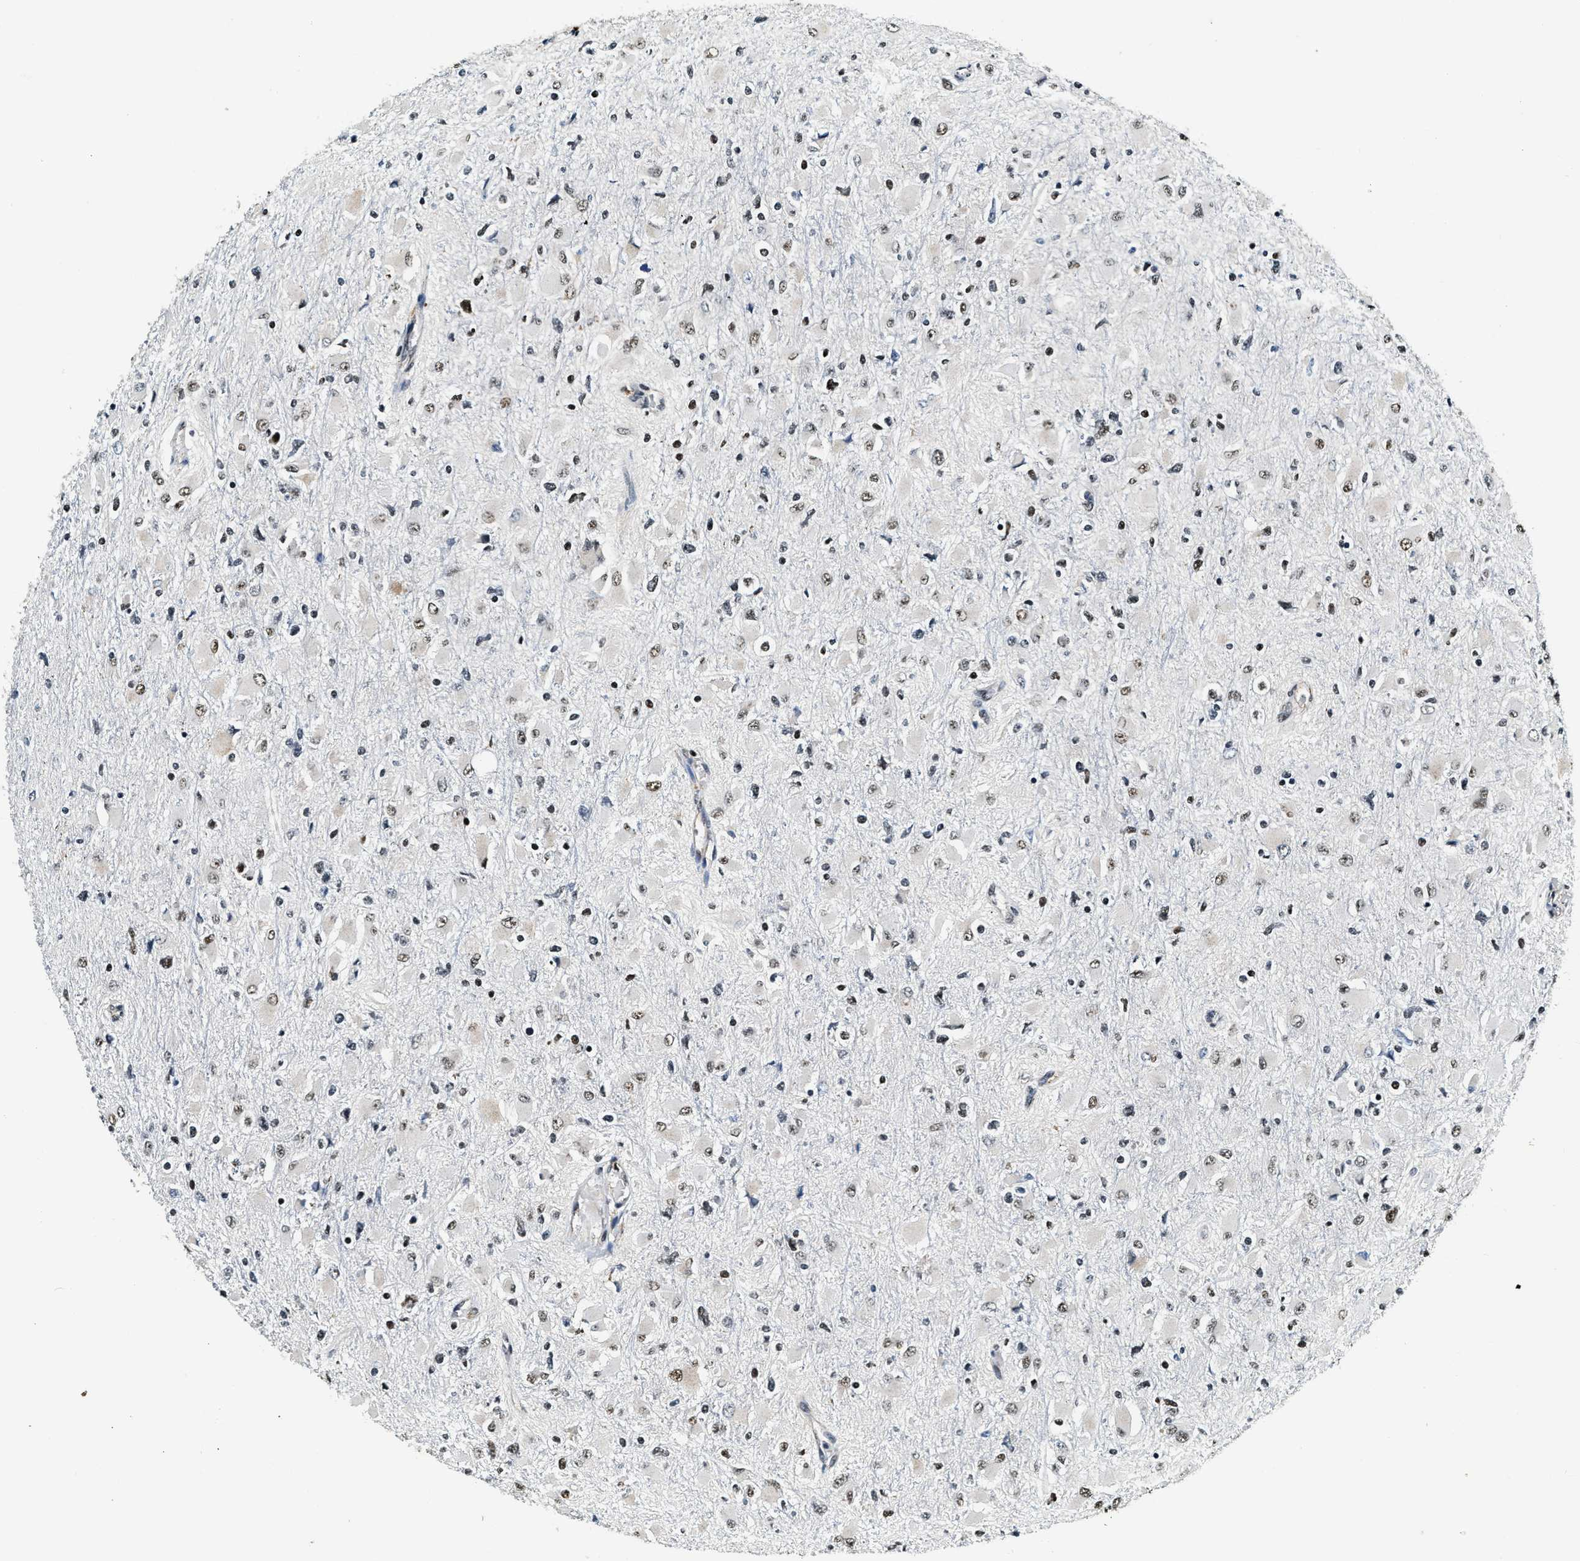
{"staining": {"intensity": "weak", "quantity": "25%-75%", "location": "nuclear"}, "tissue": "glioma", "cell_type": "Tumor cells", "image_type": "cancer", "snomed": [{"axis": "morphology", "description": "Glioma, malignant, High grade"}, {"axis": "topography", "description": "Cerebral cortex"}], "caption": "High-grade glioma (malignant) stained with a brown dye exhibits weak nuclear positive expression in approximately 25%-75% of tumor cells.", "gene": "CCNE1", "patient": {"sex": "female", "age": 36}}